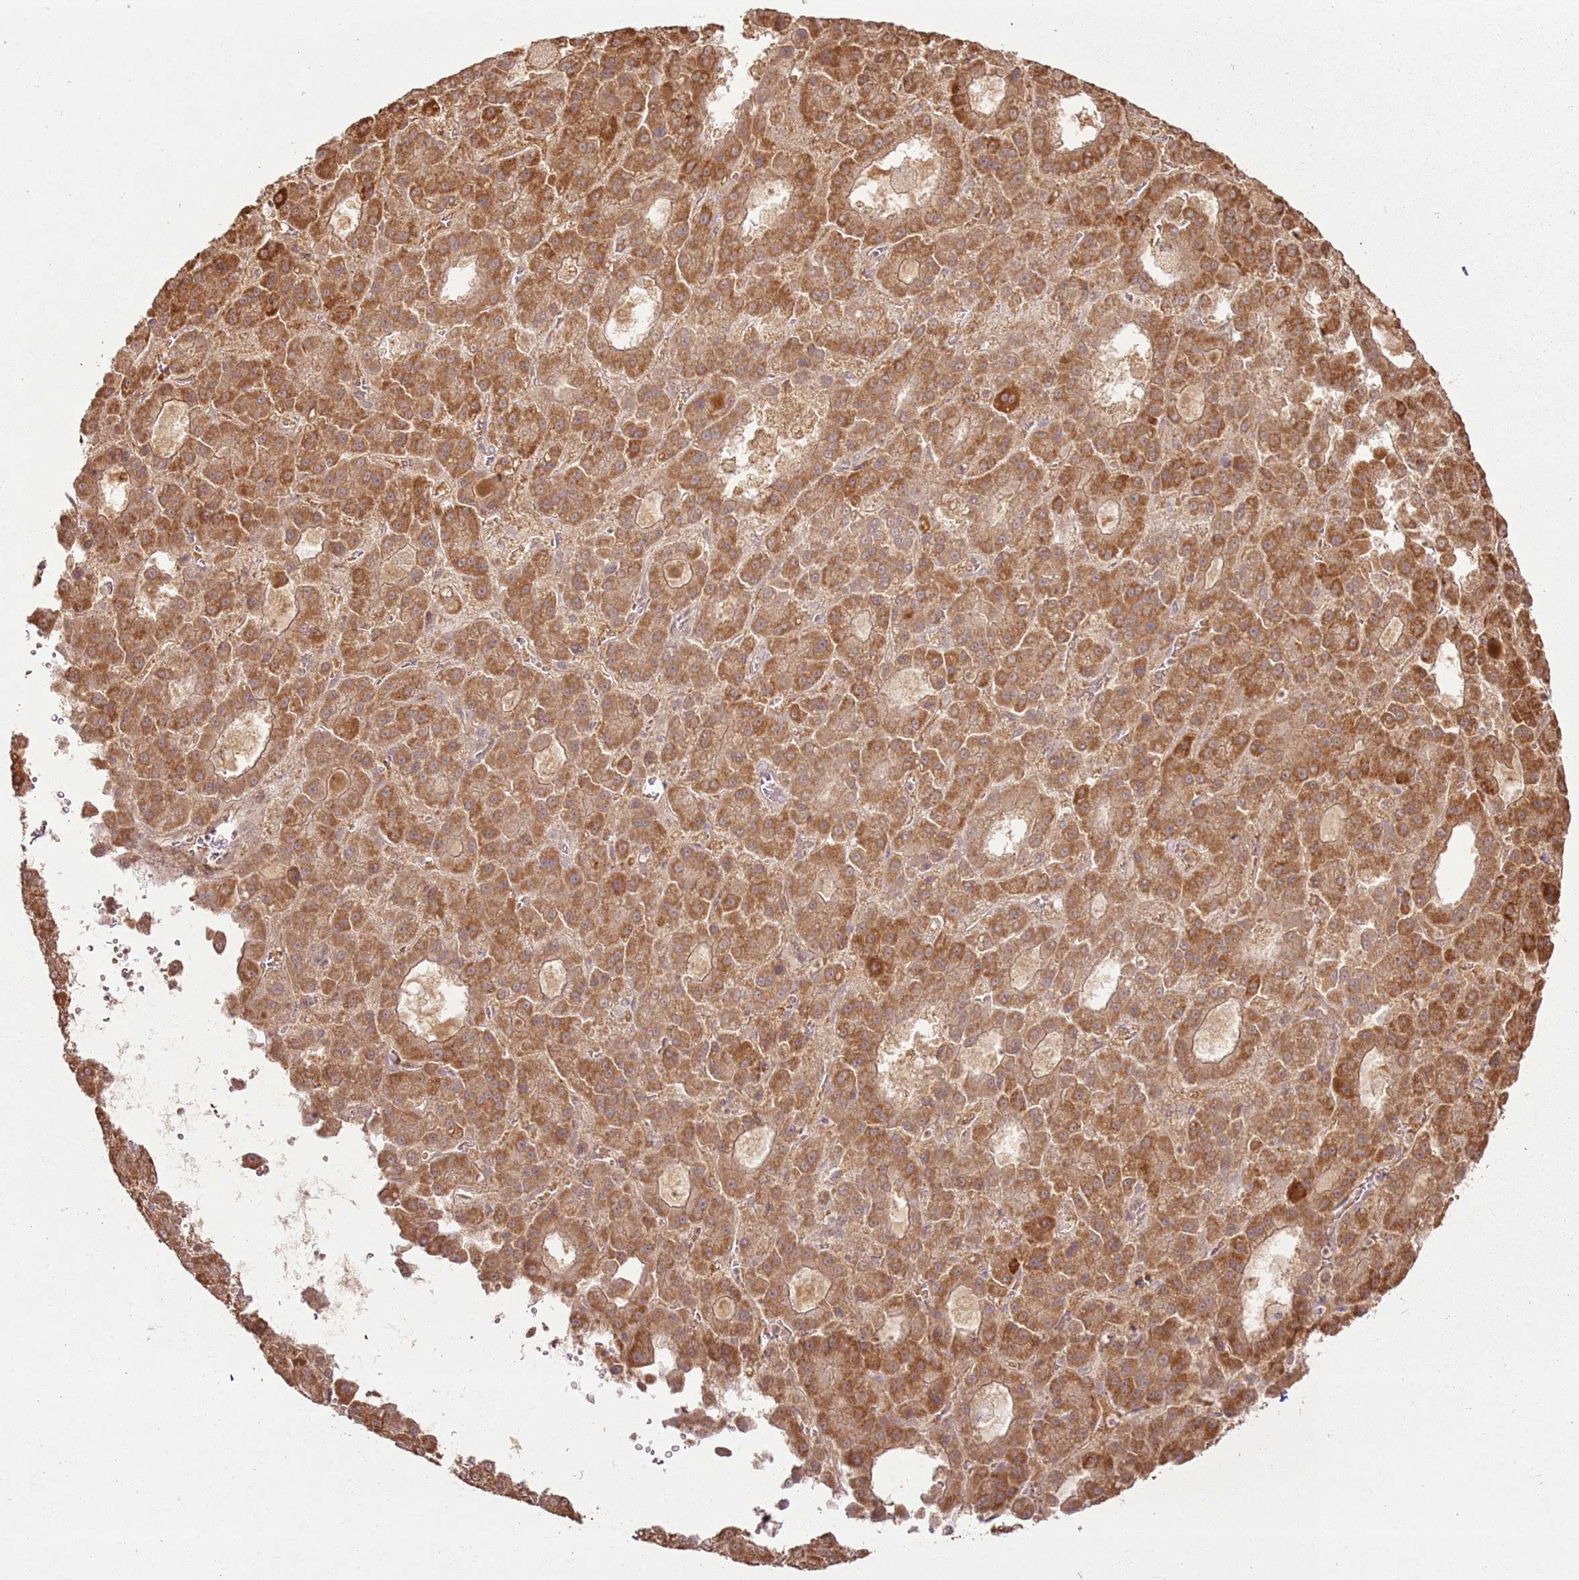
{"staining": {"intensity": "moderate", "quantity": ">75%", "location": "cytoplasmic/membranous"}, "tissue": "liver cancer", "cell_type": "Tumor cells", "image_type": "cancer", "snomed": [{"axis": "morphology", "description": "Carcinoma, Hepatocellular, NOS"}, {"axis": "topography", "description": "Liver"}], "caption": "Immunohistochemistry histopathology image of liver cancer (hepatocellular carcinoma) stained for a protein (brown), which reveals medium levels of moderate cytoplasmic/membranous expression in about >75% of tumor cells.", "gene": "ZNF776", "patient": {"sex": "male", "age": 70}}